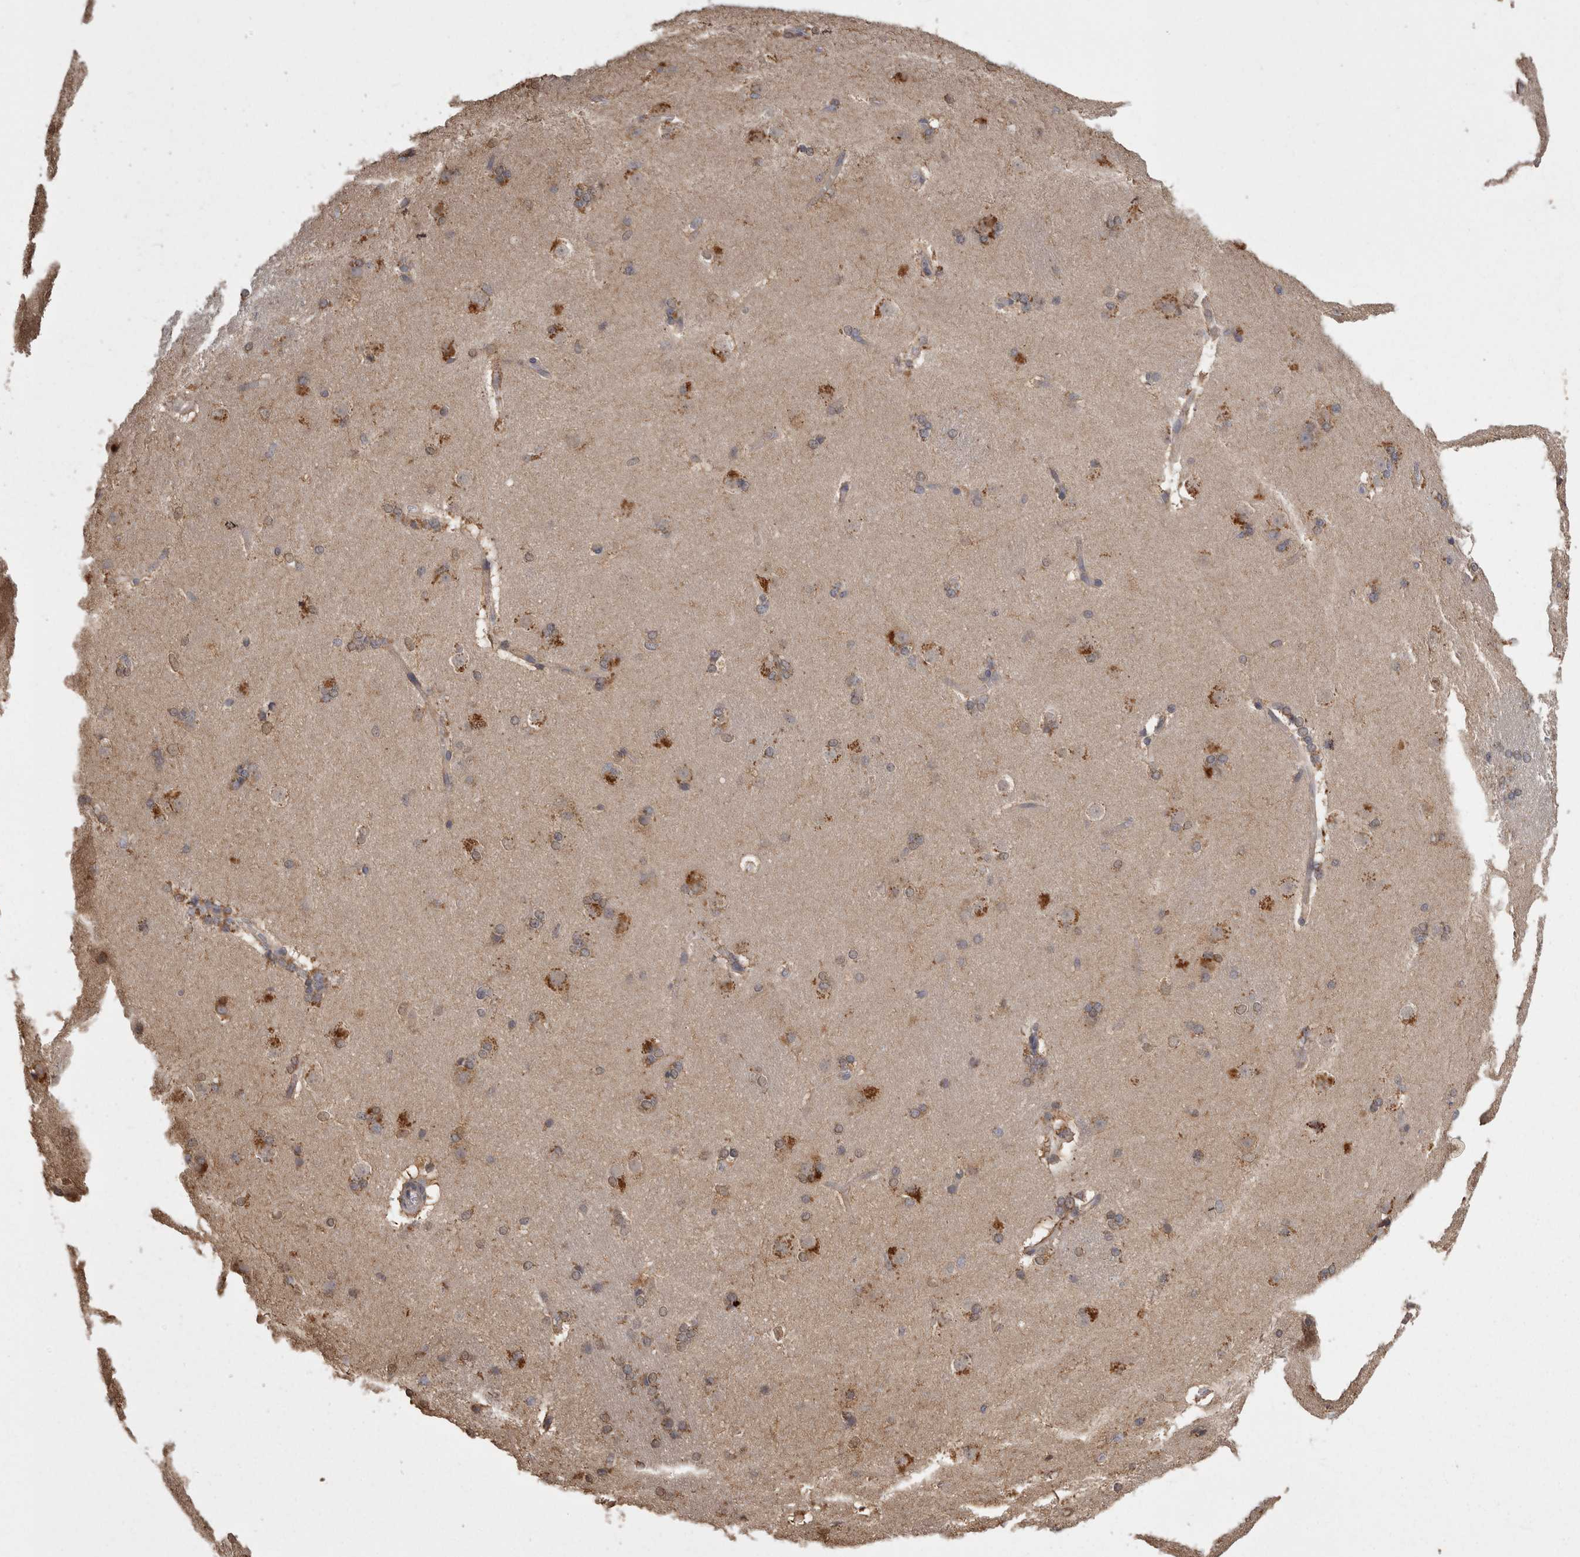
{"staining": {"intensity": "moderate", "quantity": "25%-75%", "location": "cytoplasmic/membranous"}, "tissue": "caudate", "cell_type": "Glial cells", "image_type": "normal", "snomed": [{"axis": "morphology", "description": "Normal tissue, NOS"}, {"axis": "topography", "description": "Lateral ventricle wall"}], "caption": "Immunohistochemical staining of normal caudate displays moderate cytoplasmic/membranous protein expression in approximately 25%-75% of glial cells.", "gene": "PCM1", "patient": {"sex": "female", "age": 19}}